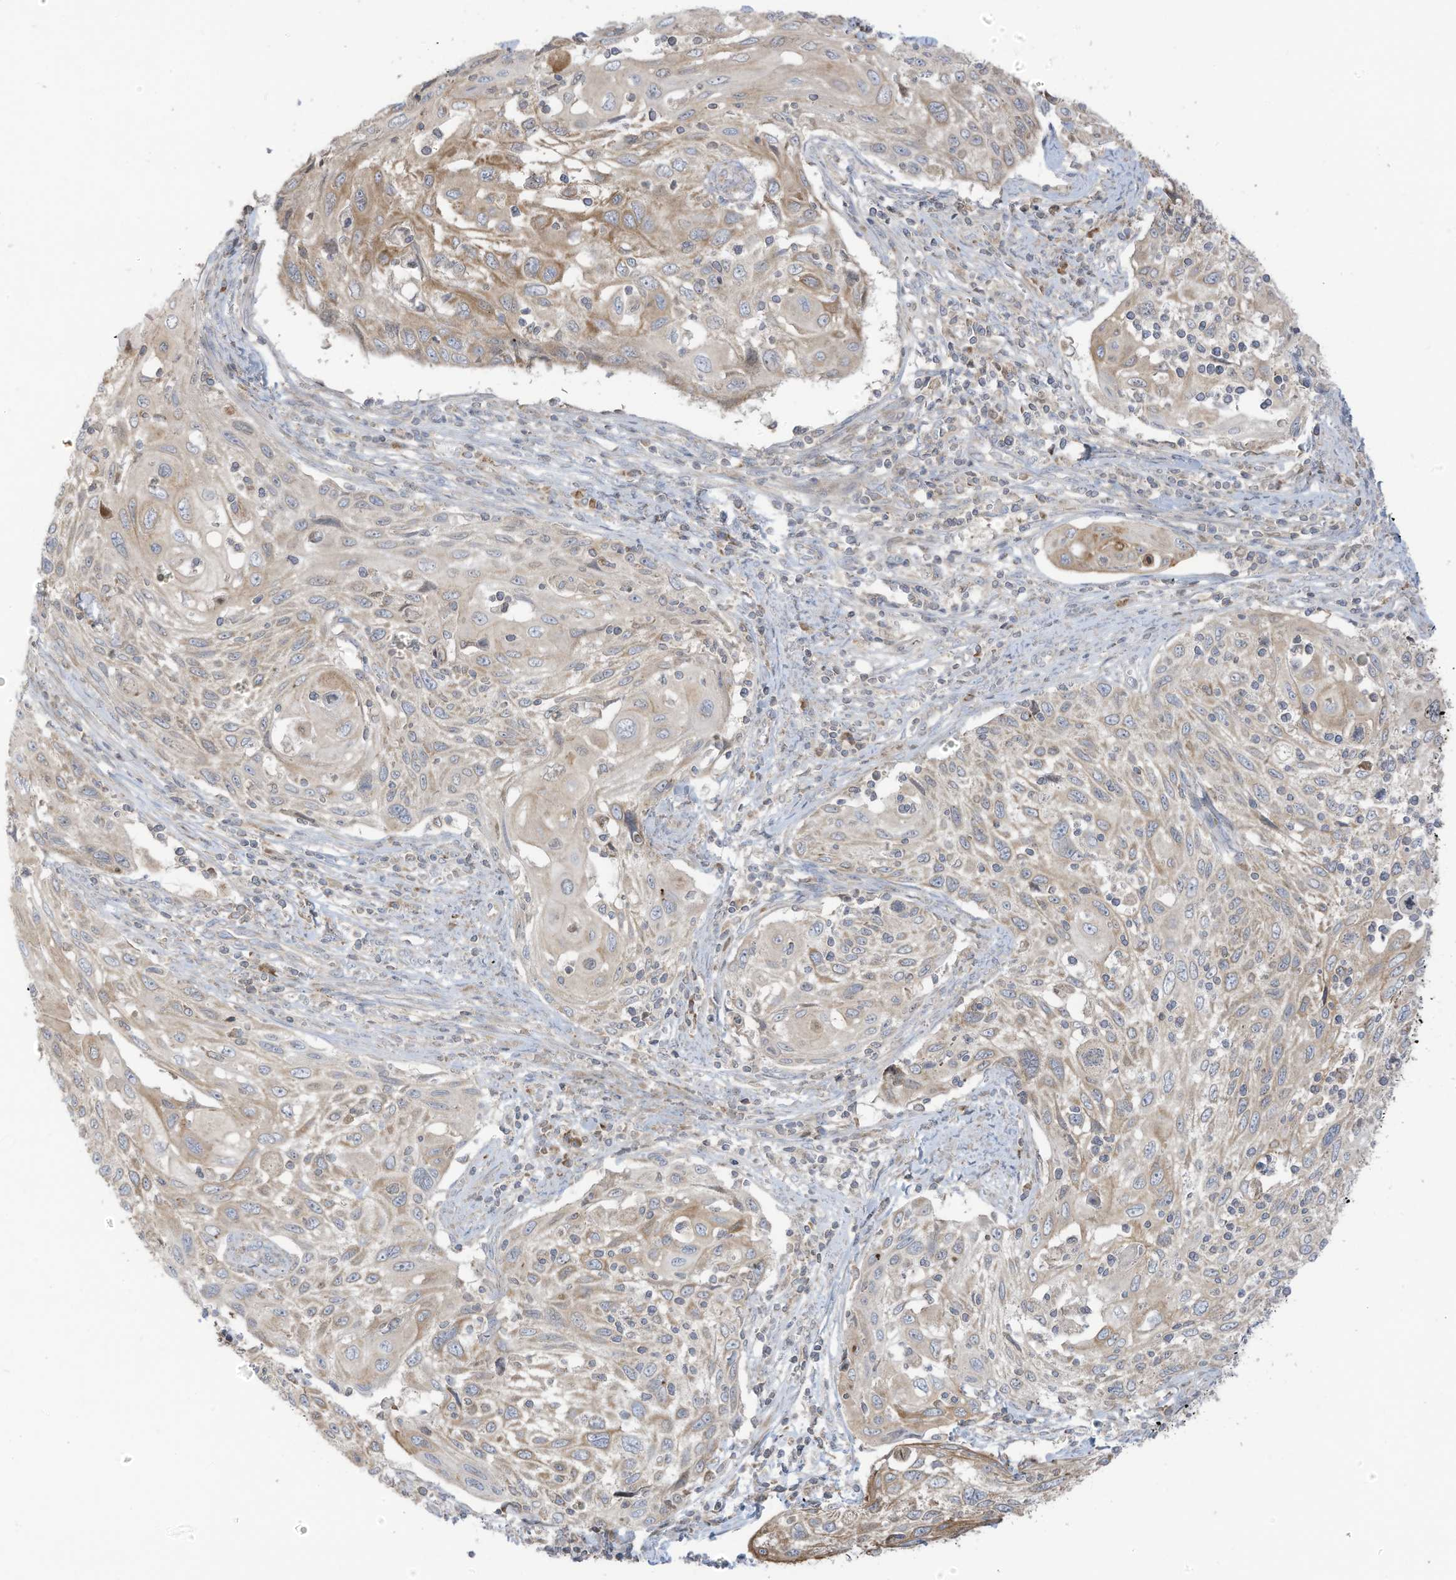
{"staining": {"intensity": "weak", "quantity": "25%-75%", "location": "cytoplasmic/membranous"}, "tissue": "cervical cancer", "cell_type": "Tumor cells", "image_type": "cancer", "snomed": [{"axis": "morphology", "description": "Squamous cell carcinoma, NOS"}, {"axis": "topography", "description": "Cervix"}], "caption": "Protein expression analysis of human squamous cell carcinoma (cervical) reveals weak cytoplasmic/membranous positivity in approximately 25%-75% of tumor cells. The staining is performed using DAB (3,3'-diaminobenzidine) brown chromogen to label protein expression. The nuclei are counter-stained blue using hematoxylin.", "gene": "CGAS", "patient": {"sex": "female", "age": 70}}